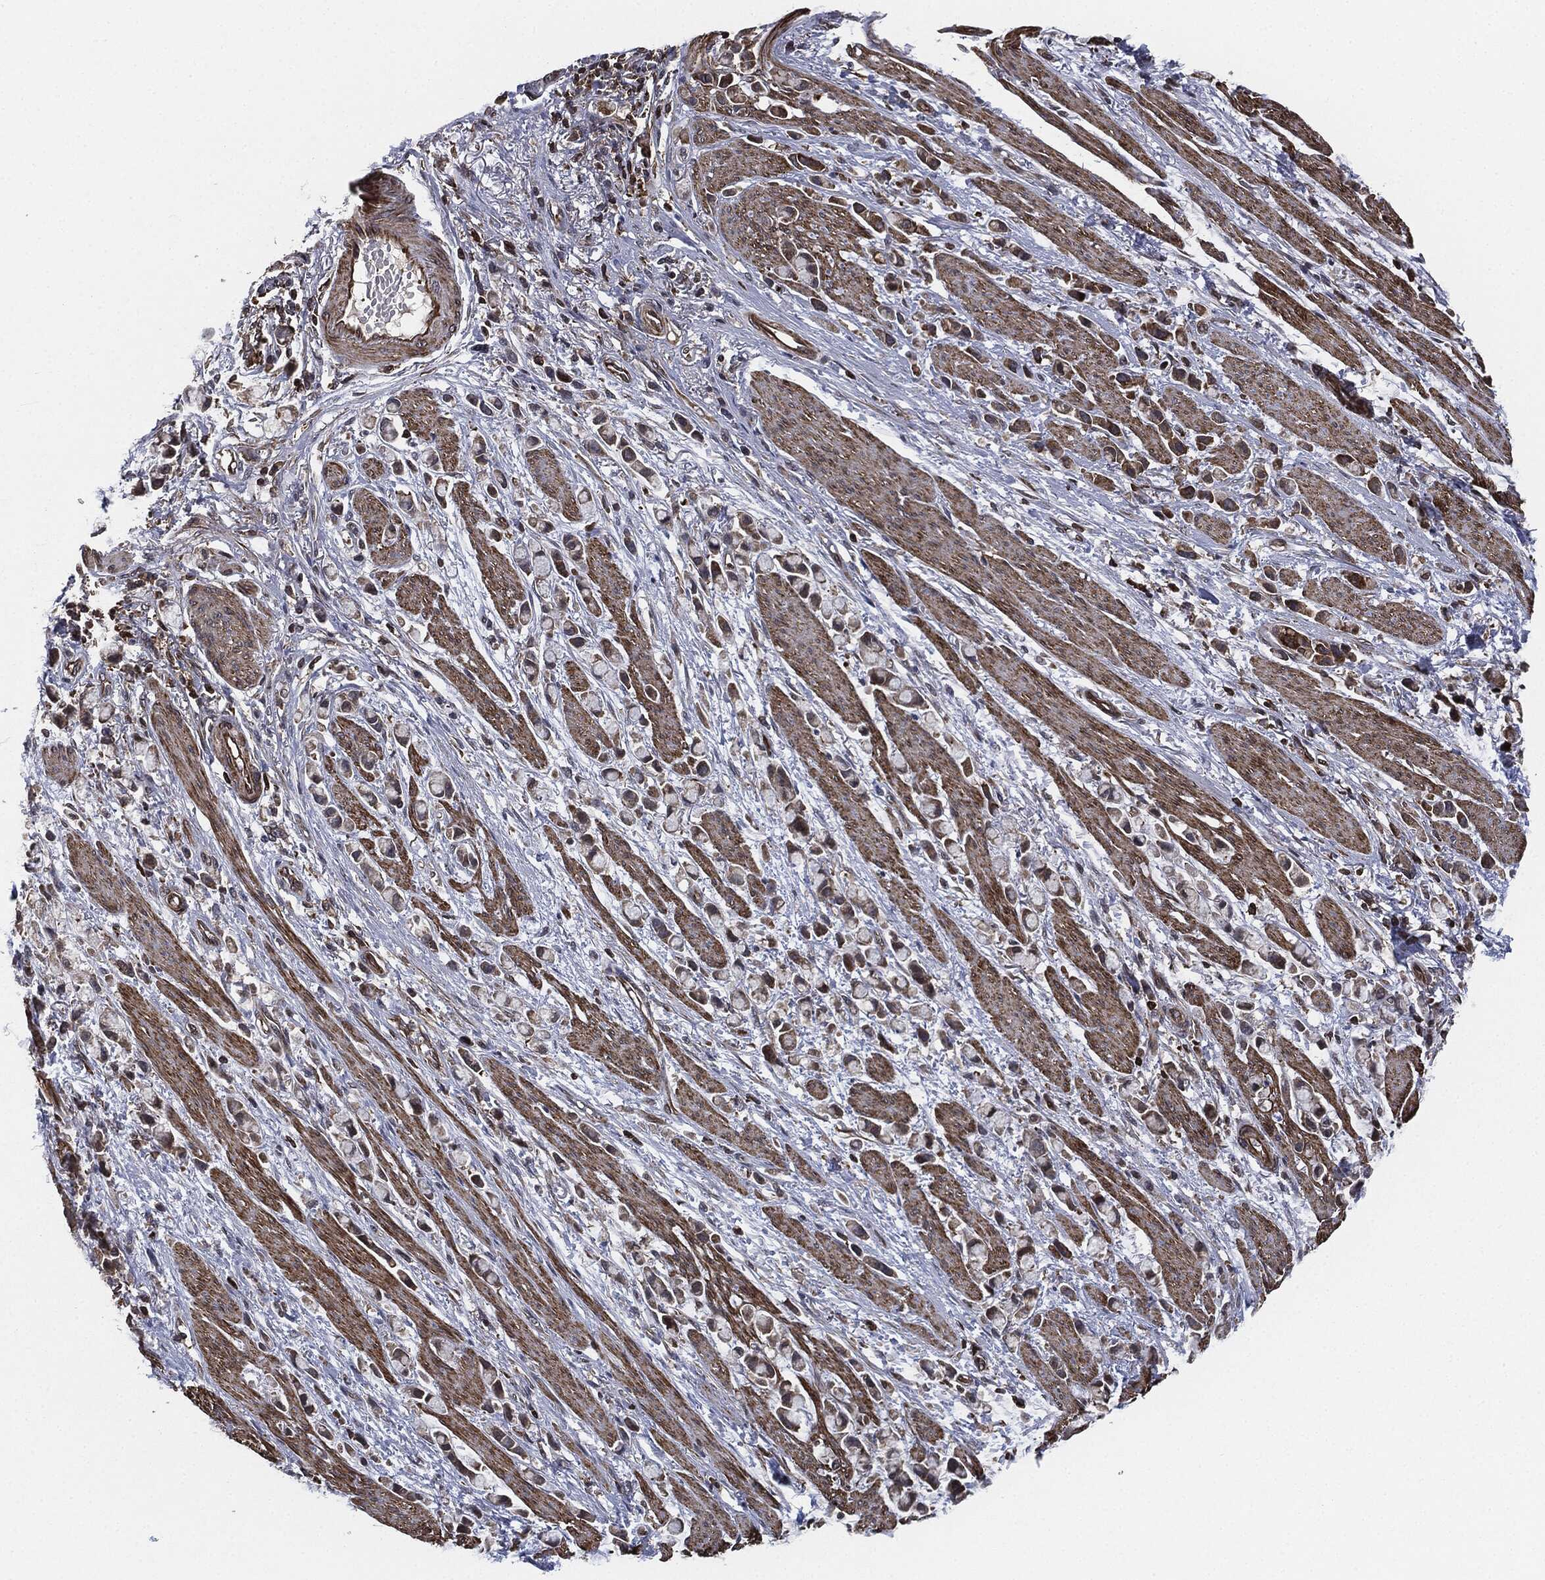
{"staining": {"intensity": "moderate", "quantity": "25%-75%", "location": "cytoplasmic/membranous"}, "tissue": "stomach cancer", "cell_type": "Tumor cells", "image_type": "cancer", "snomed": [{"axis": "morphology", "description": "Adenocarcinoma, NOS"}, {"axis": "topography", "description": "Stomach"}], "caption": "This micrograph displays stomach adenocarcinoma stained with IHC to label a protein in brown. The cytoplasmic/membranous of tumor cells show moderate positivity for the protein. Nuclei are counter-stained blue.", "gene": "UBR1", "patient": {"sex": "female", "age": 81}}